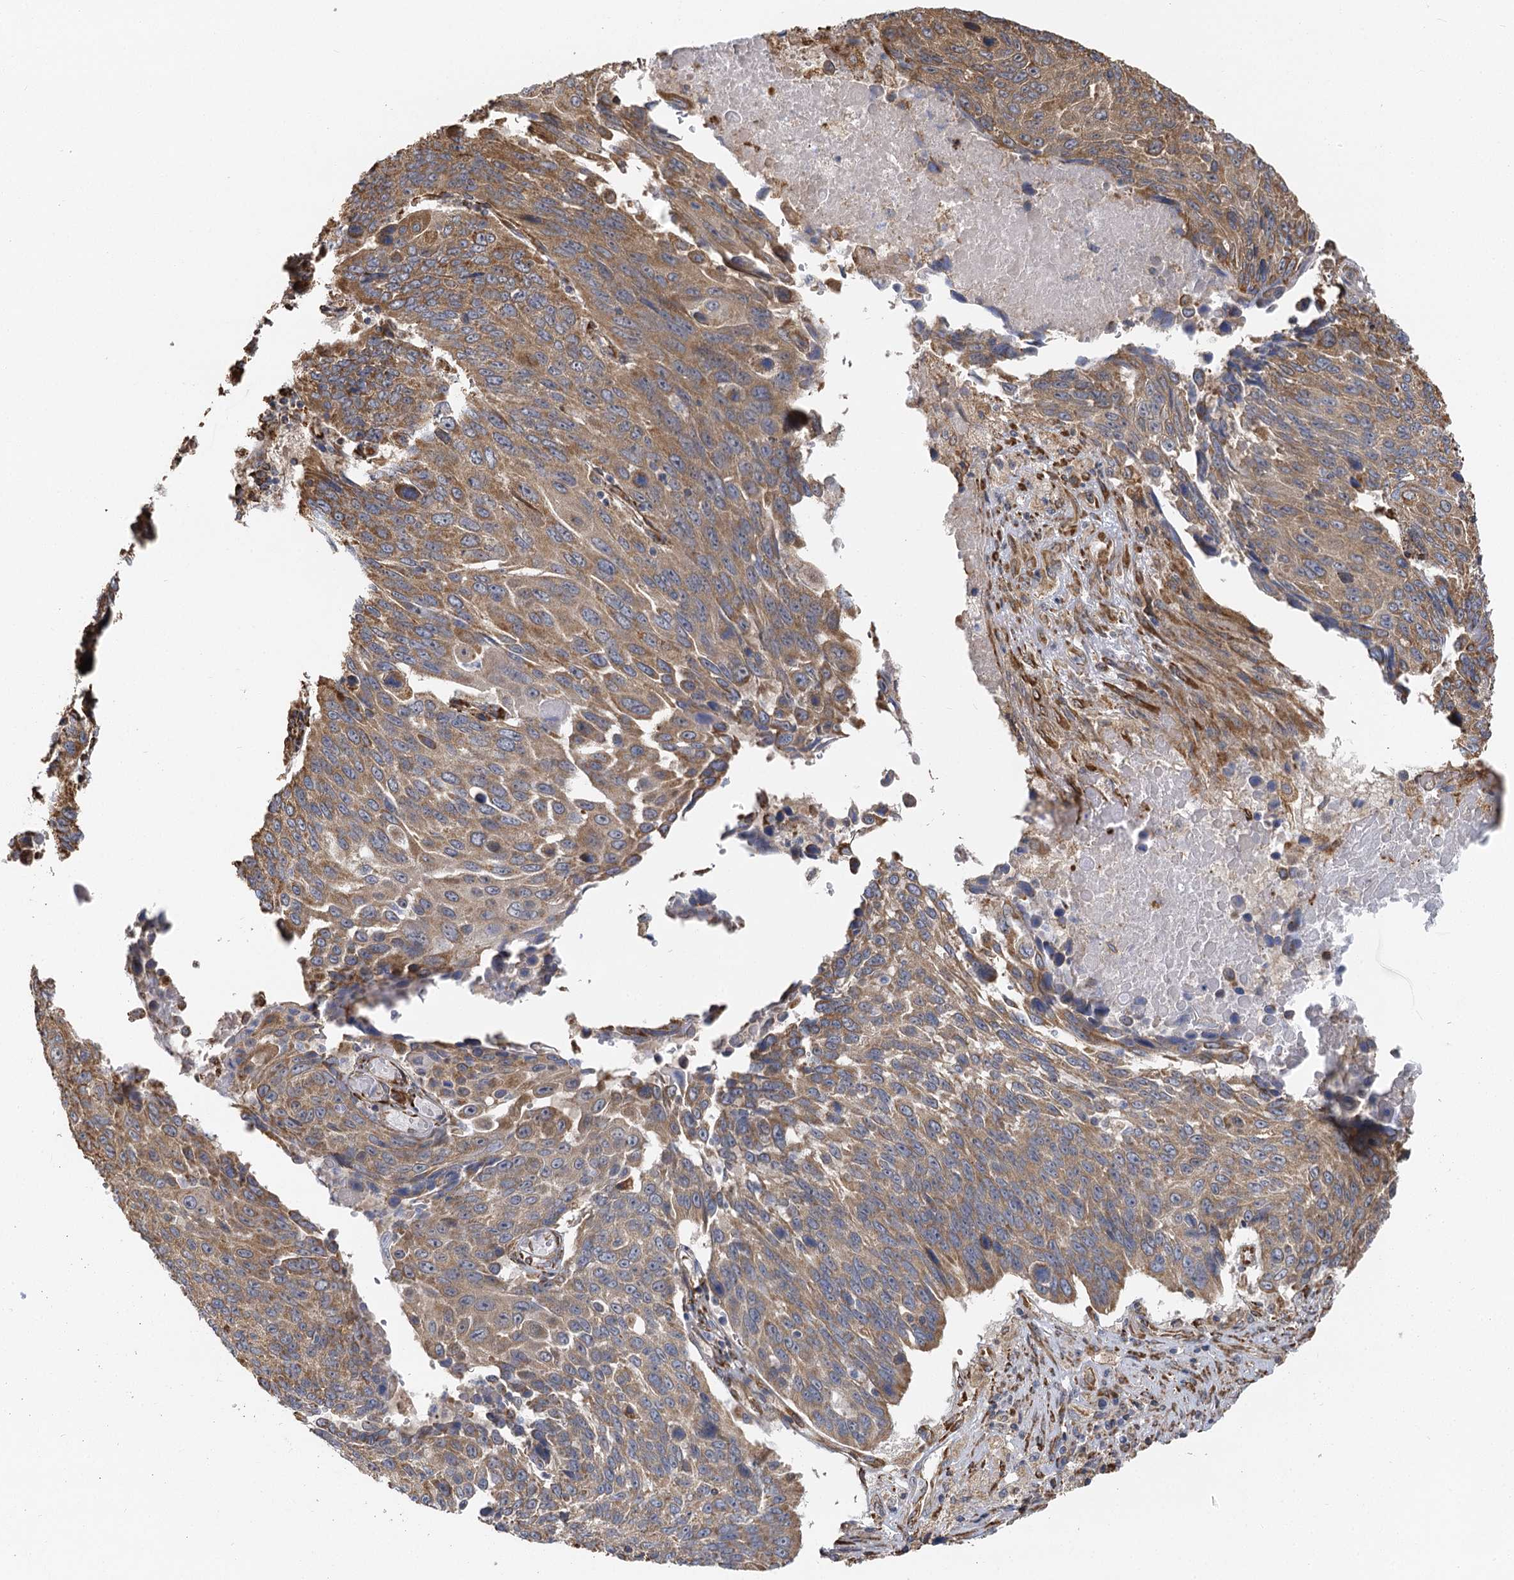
{"staining": {"intensity": "moderate", "quantity": ">75%", "location": "cytoplasmic/membranous"}, "tissue": "lung cancer", "cell_type": "Tumor cells", "image_type": "cancer", "snomed": [{"axis": "morphology", "description": "Squamous cell carcinoma, NOS"}, {"axis": "topography", "description": "Lung"}], "caption": "Squamous cell carcinoma (lung) stained with DAB (3,3'-diaminobenzidine) IHC exhibits medium levels of moderate cytoplasmic/membranous expression in about >75% of tumor cells. (Stains: DAB in brown, nuclei in blue, Microscopy: brightfield microscopy at high magnification).", "gene": "IL11RA", "patient": {"sex": "male", "age": 66}}